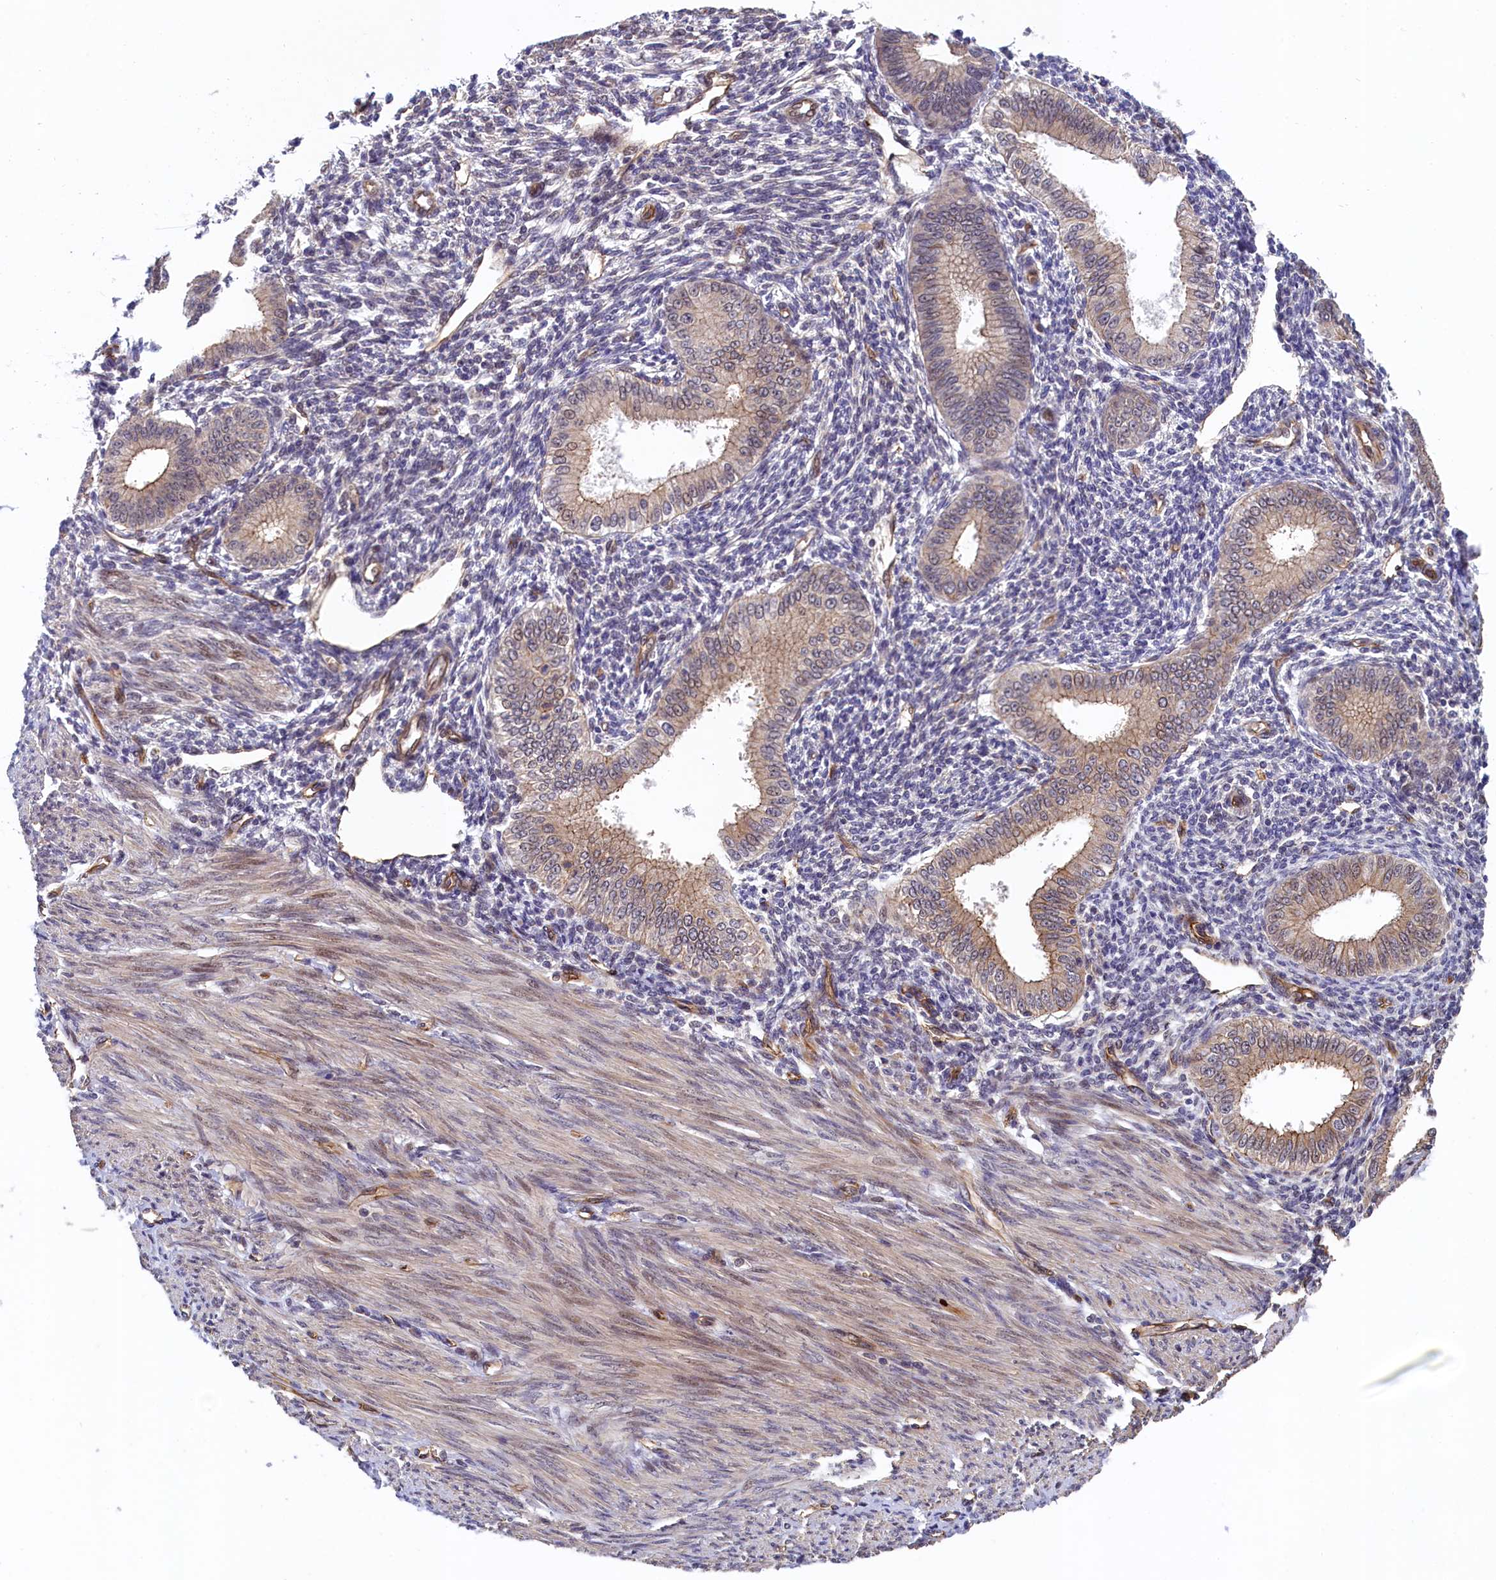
{"staining": {"intensity": "negative", "quantity": "none", "location": "none"}, "tissue": "endometrium", "cell_type": "Cells in endometrial stroma", "image_type": "normal", "snomed": [{"axis": "morphology", "description": "Normal tissue, NOS"}, {"axis": "topography", "description": "Uterus"}, {"axis": "topography", "description": "Endometrium"}], "caption": "This is an immunohistochemistry micrograph of benign endometrium. There is no expression in cells in endometrial stroma.", "gene": "ARL14EP", "patient": {"sex": "female", "age": 48}}